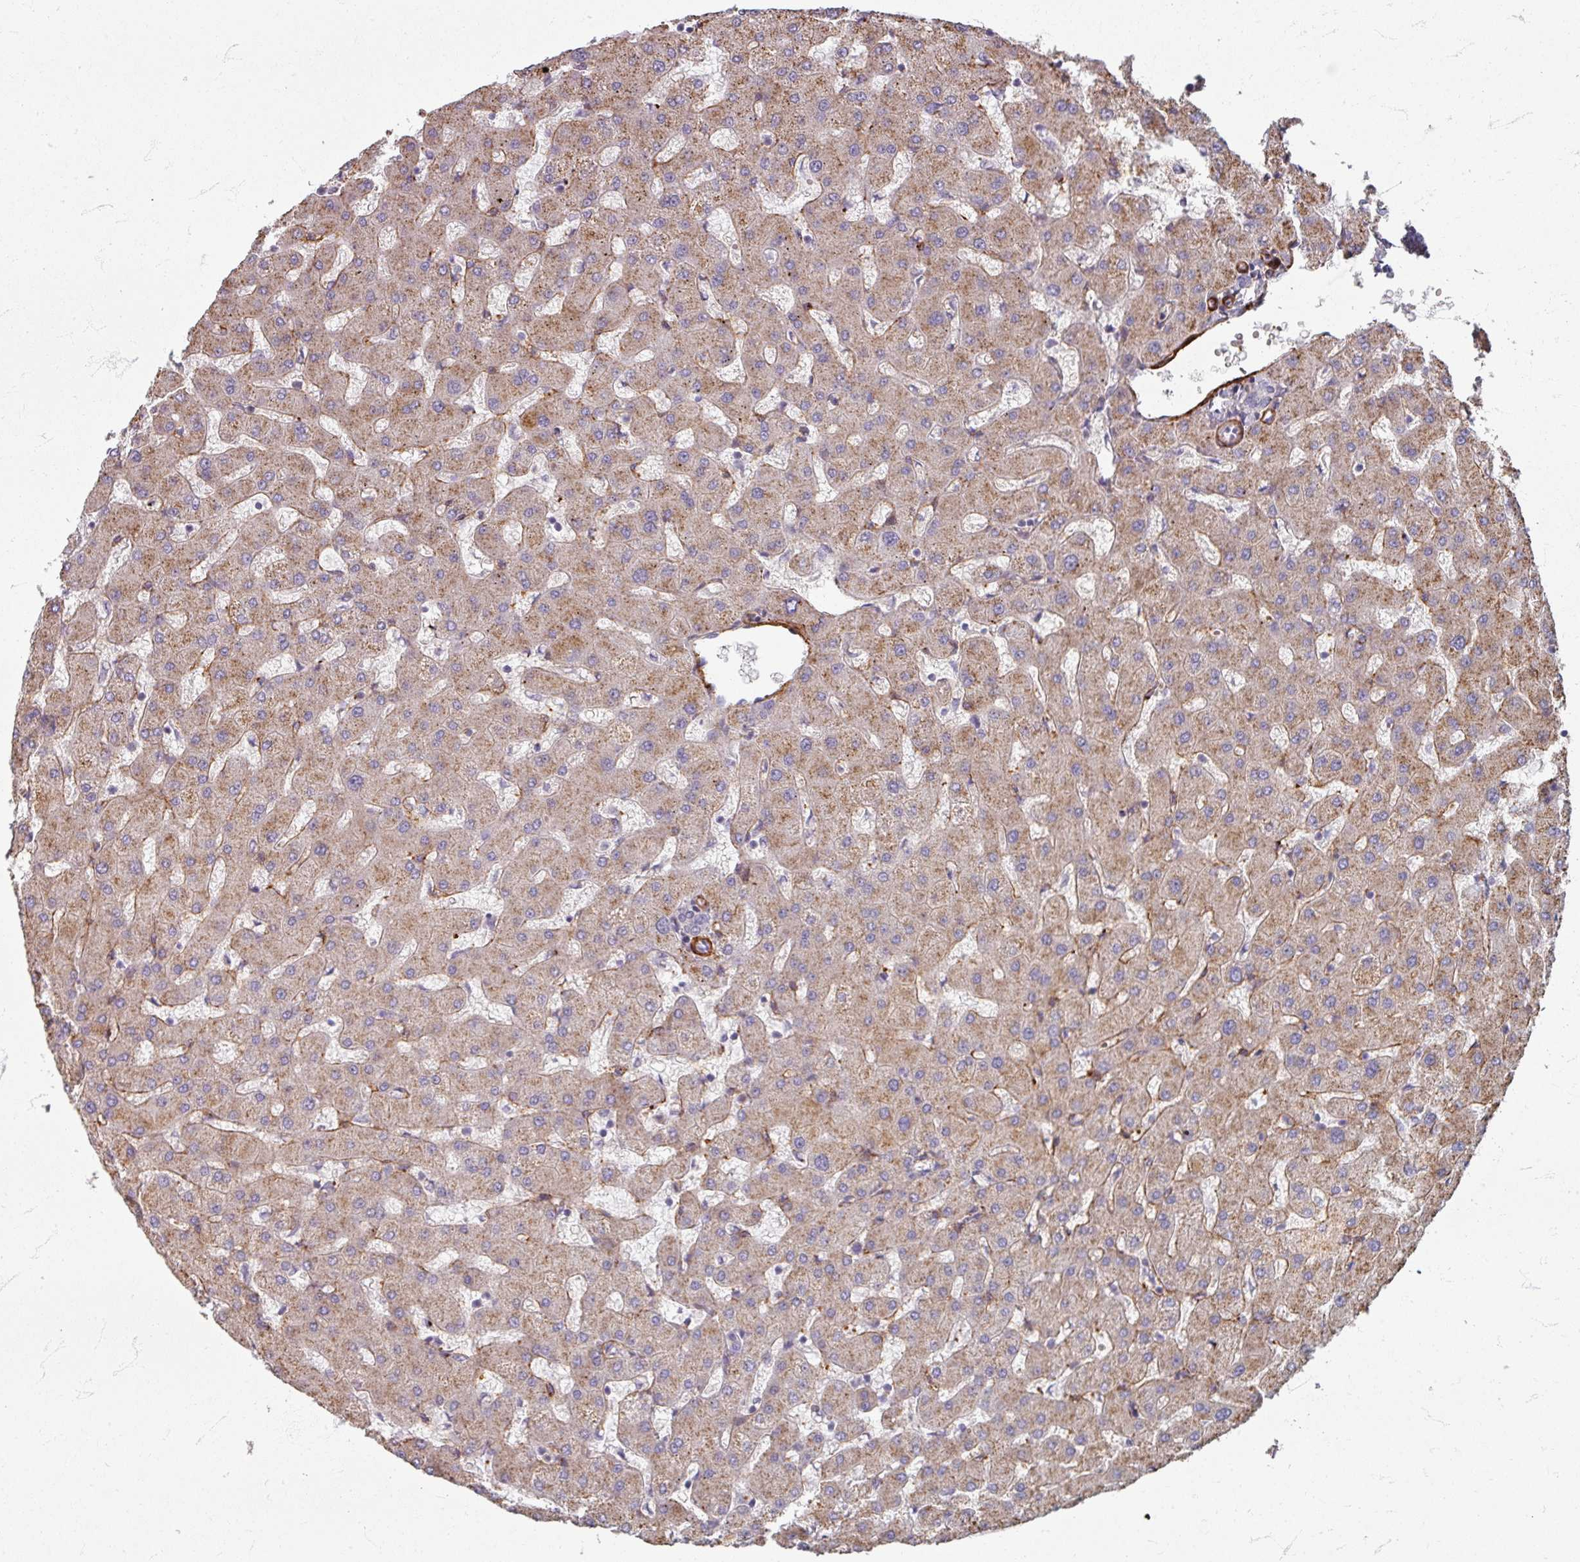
{"staining": {"intensity": "negative", "quantity": "none", "location": "none"}, "tissue": "liver", "cell_type": "Cholangiocytes", "image_type": "normal", "snomed": [{"axis": "morphology", "description": "Normal tissue, NOS"}, {"axis": "topography", "description": "Liver"}], "caption": "Immunohistochemistry (IHC) of unremarkable human liver displays no positivity in cholangiocytes. (Immunohistochemistry (IHC), brightfield microscopy, high magnification).", "gene": "GABARAPL1", "patient": {"sex": "female", "age": 63}}